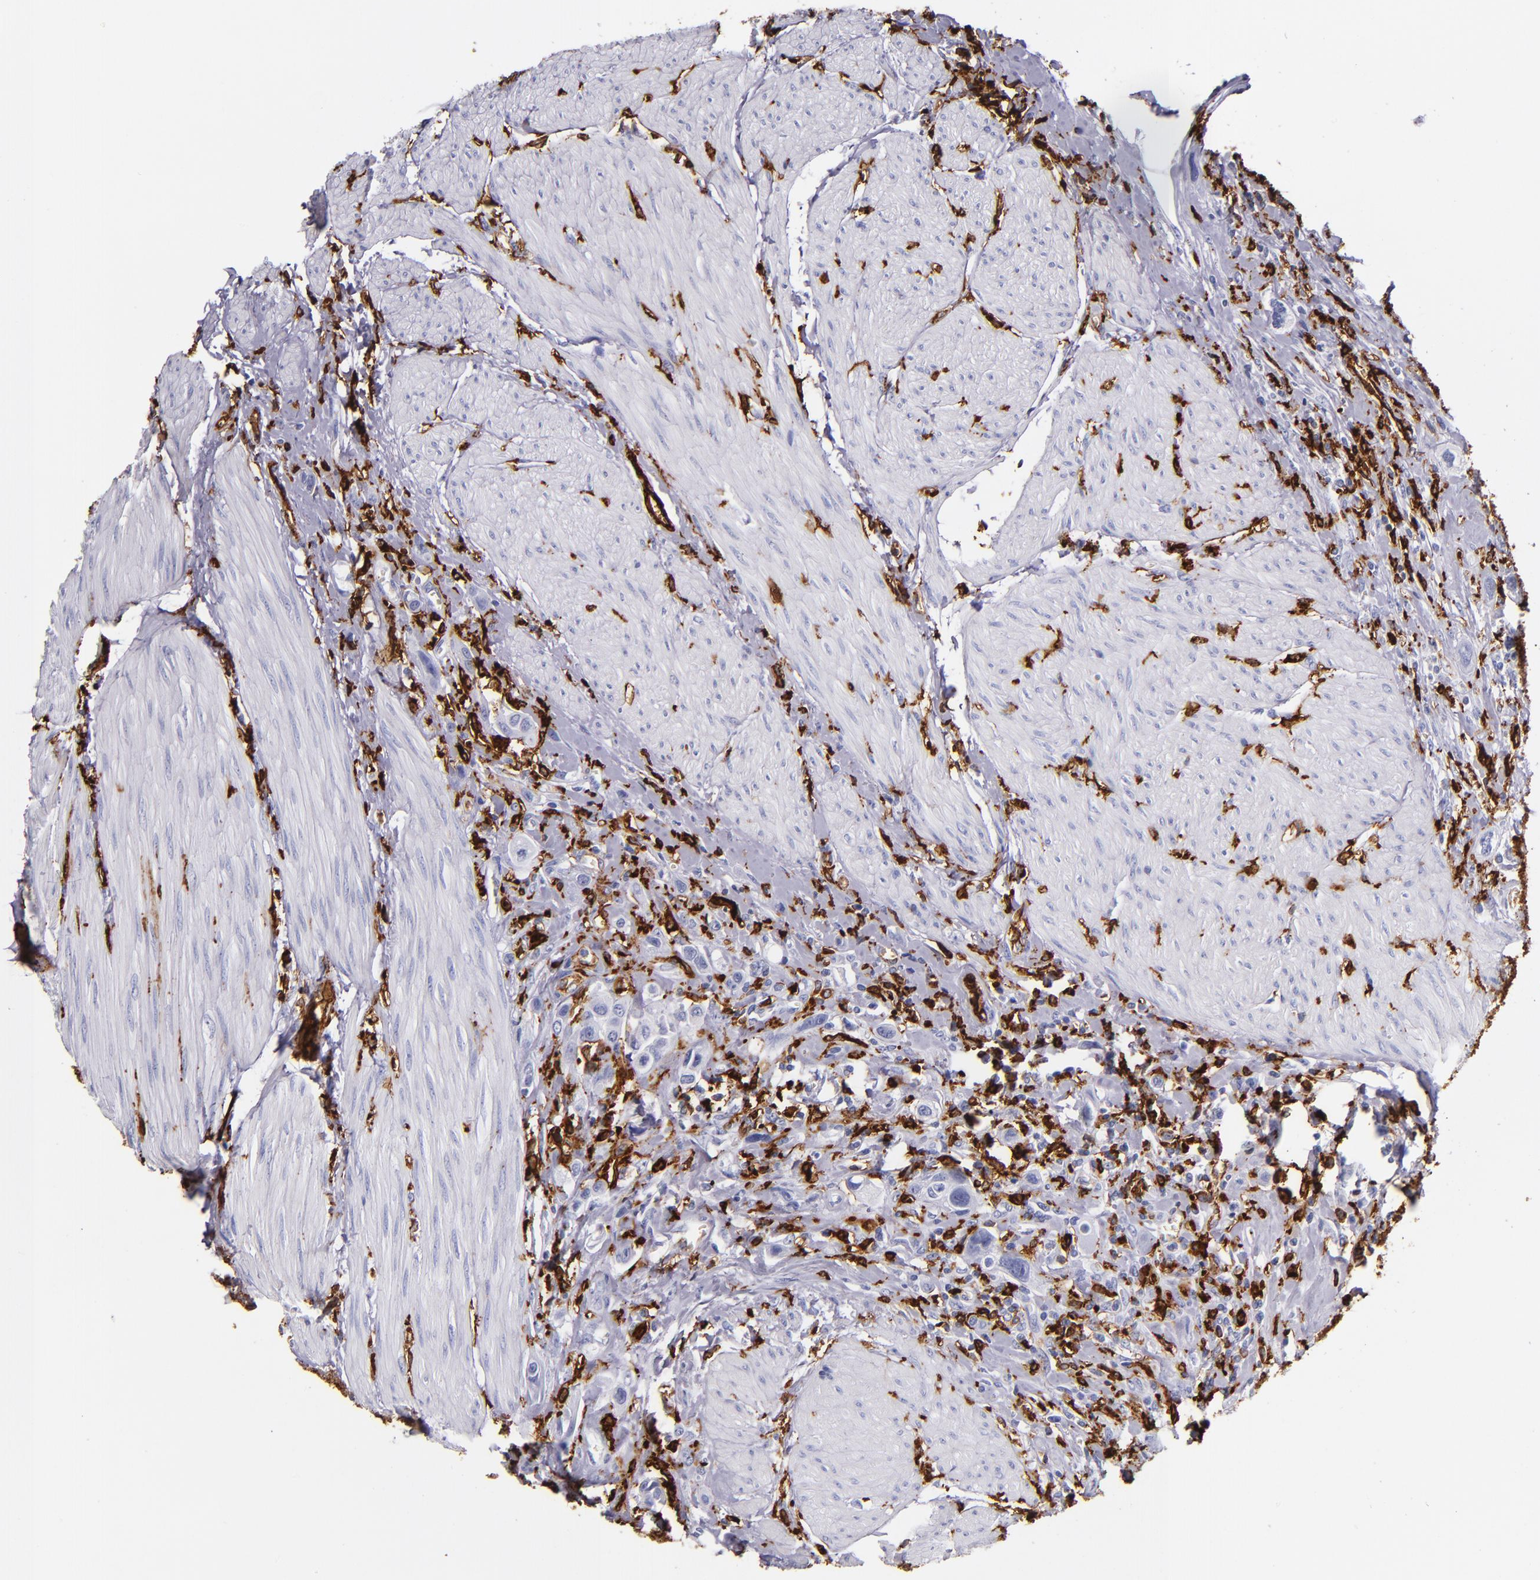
{"staining": {"intensity": "negative", "quantity": "none", "location": "none"}, "tissue": "urothelial cancer", "cell_type": "Tumor cells", "image_type": "cancer", "snomed": [{"axis": "morphology", "description": "Urothelial carcinoma, High grade"}, {"axis": "topography", "description": "Urinary bladder"}], "caption": "DAB immunohistochemical staining of high-grade urothelial carcinoma reveals no significant expression in tumor cells.", "gene": "HLA-DRA", "patient": {"sex": "male", "age": 50}}